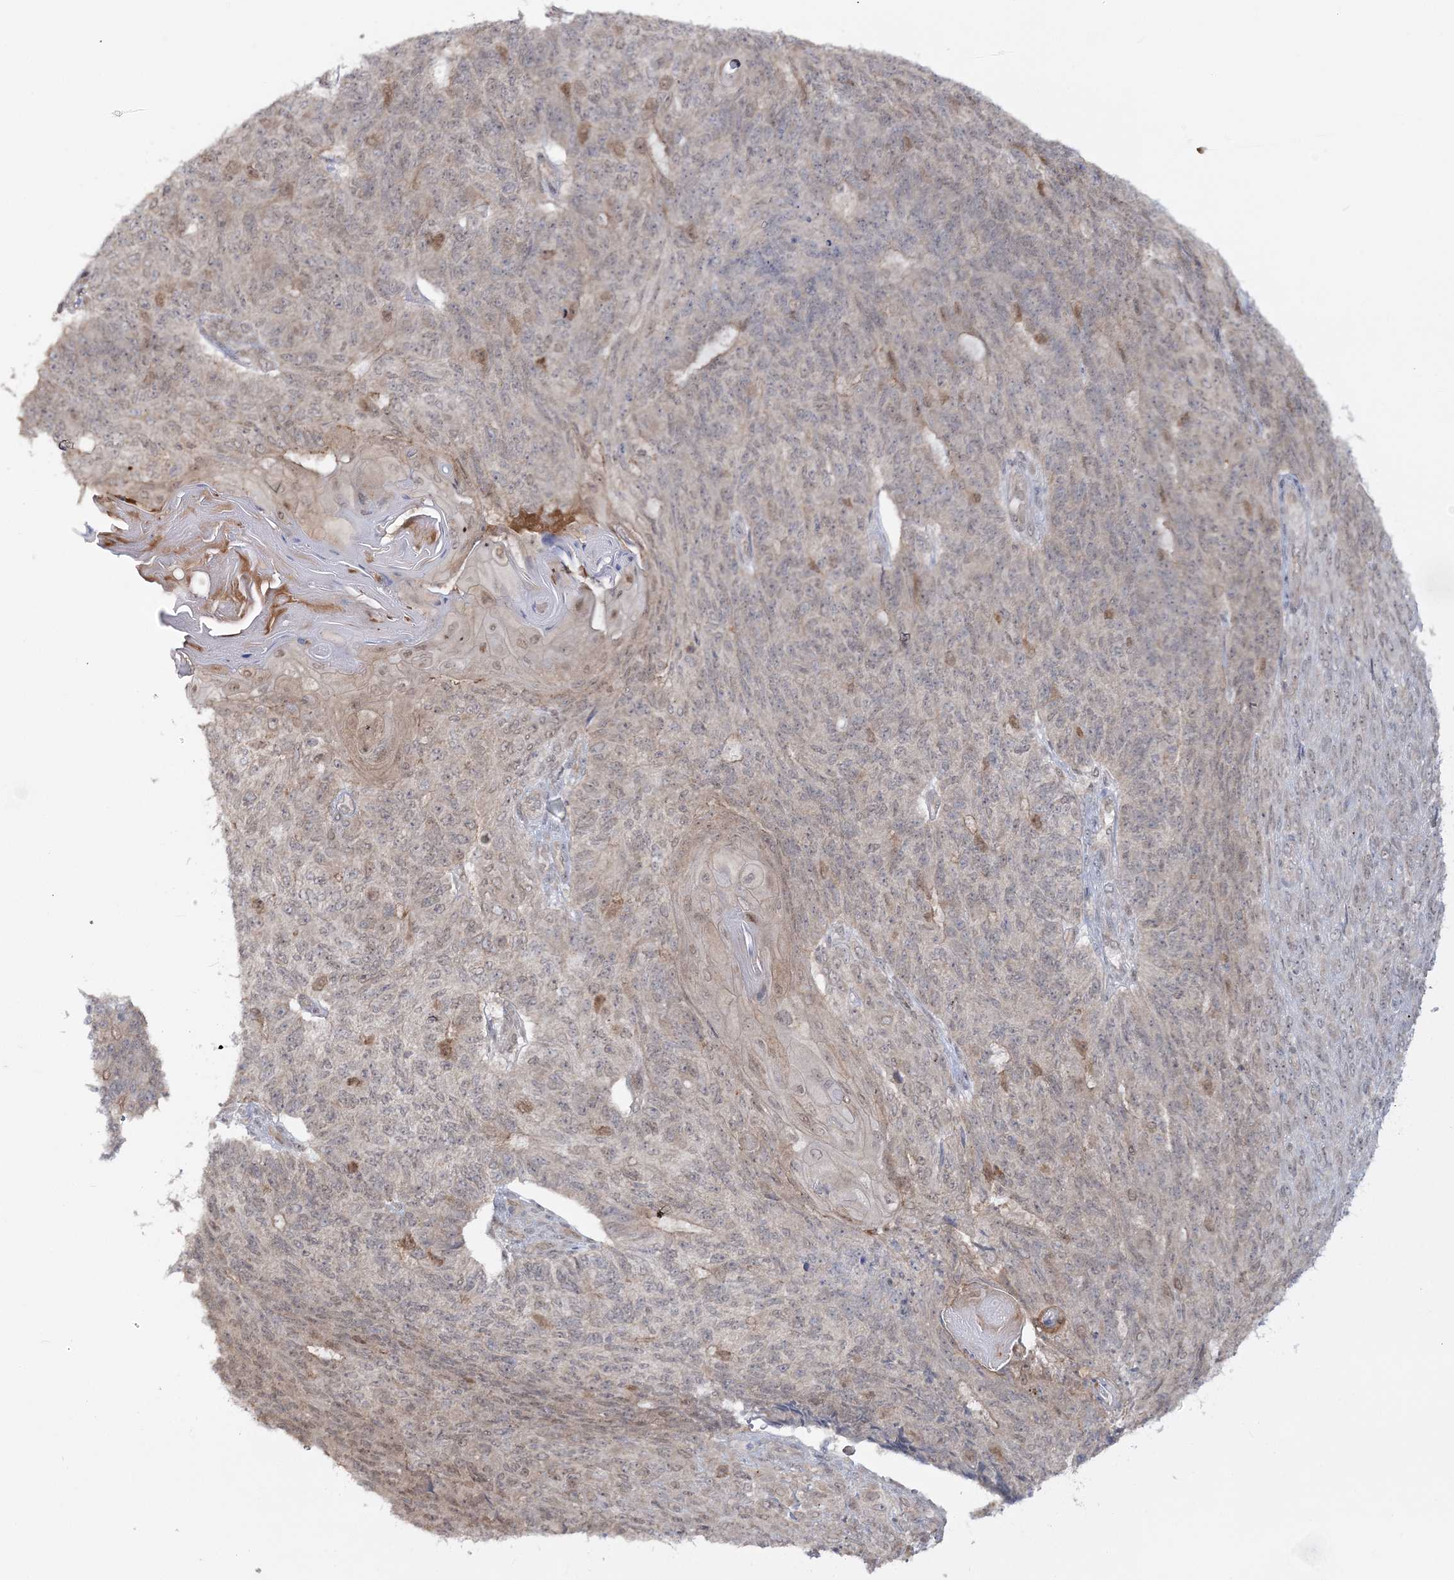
{"staining": {"intensity": "weak", "quantity": "<25%", "location": "cytoplasmic/membranous,nuclear"}, "tissue": "endometrial cancer", "cell_type": "Tumor cells", "image_type": "cancer", "snomed": [{"axis": "morphology", "description": "Adenocarcinoma, NOS"}, {"axis": "topography", "description": "Endometrium"}], "caption": "IHC histopathology image of adenocarcinoma (endometrial) stained for a protein (brown), which exhibits no staining in tumor cells. (DAB immunohistochemistry (IHC), high magnification).", "gene": "ZFAND6", "patient": {"sex": "female", "age": 32}}